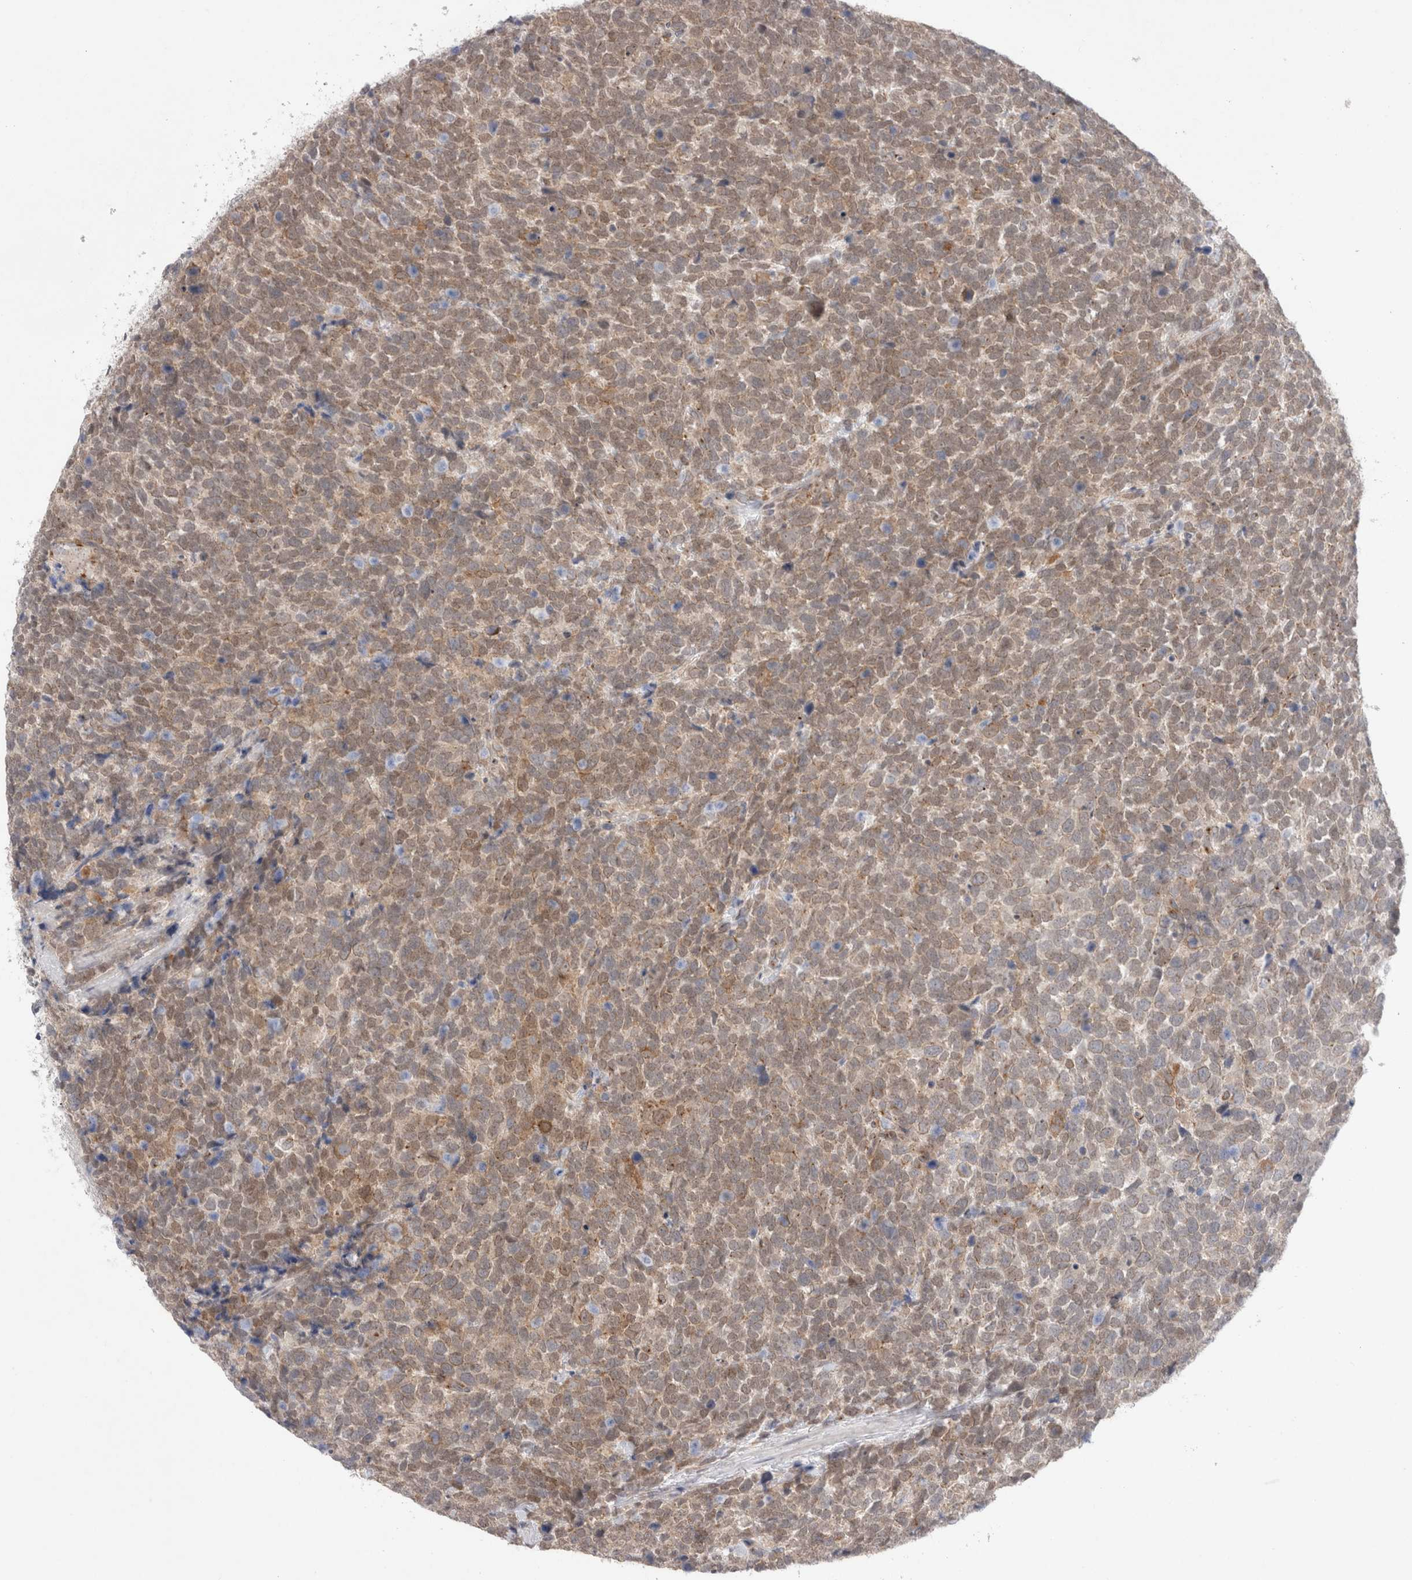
{"staining": {"intensity": "weak", "quantity": ">75%", "location": "cytoplasmic/membranous,nuclear"}, "tissue": "urothelial cancer", "cell_type": "Tumor cells", "image_type": "cancer", "snomed": [{"axis": "morphology", "description": "Urothelial carcinoma, High grade"}, {"axis": "topography", "description": "Urinary bladder"}], "caption": "The photomicrograph exhibits staining of urothelial cancer, revealing weak cytoplasmic/membranous and nuclear protein expression (brown color) within tumor cells.", "gene": "BICD2", "patient": {"sex": "female", "age": 82}}